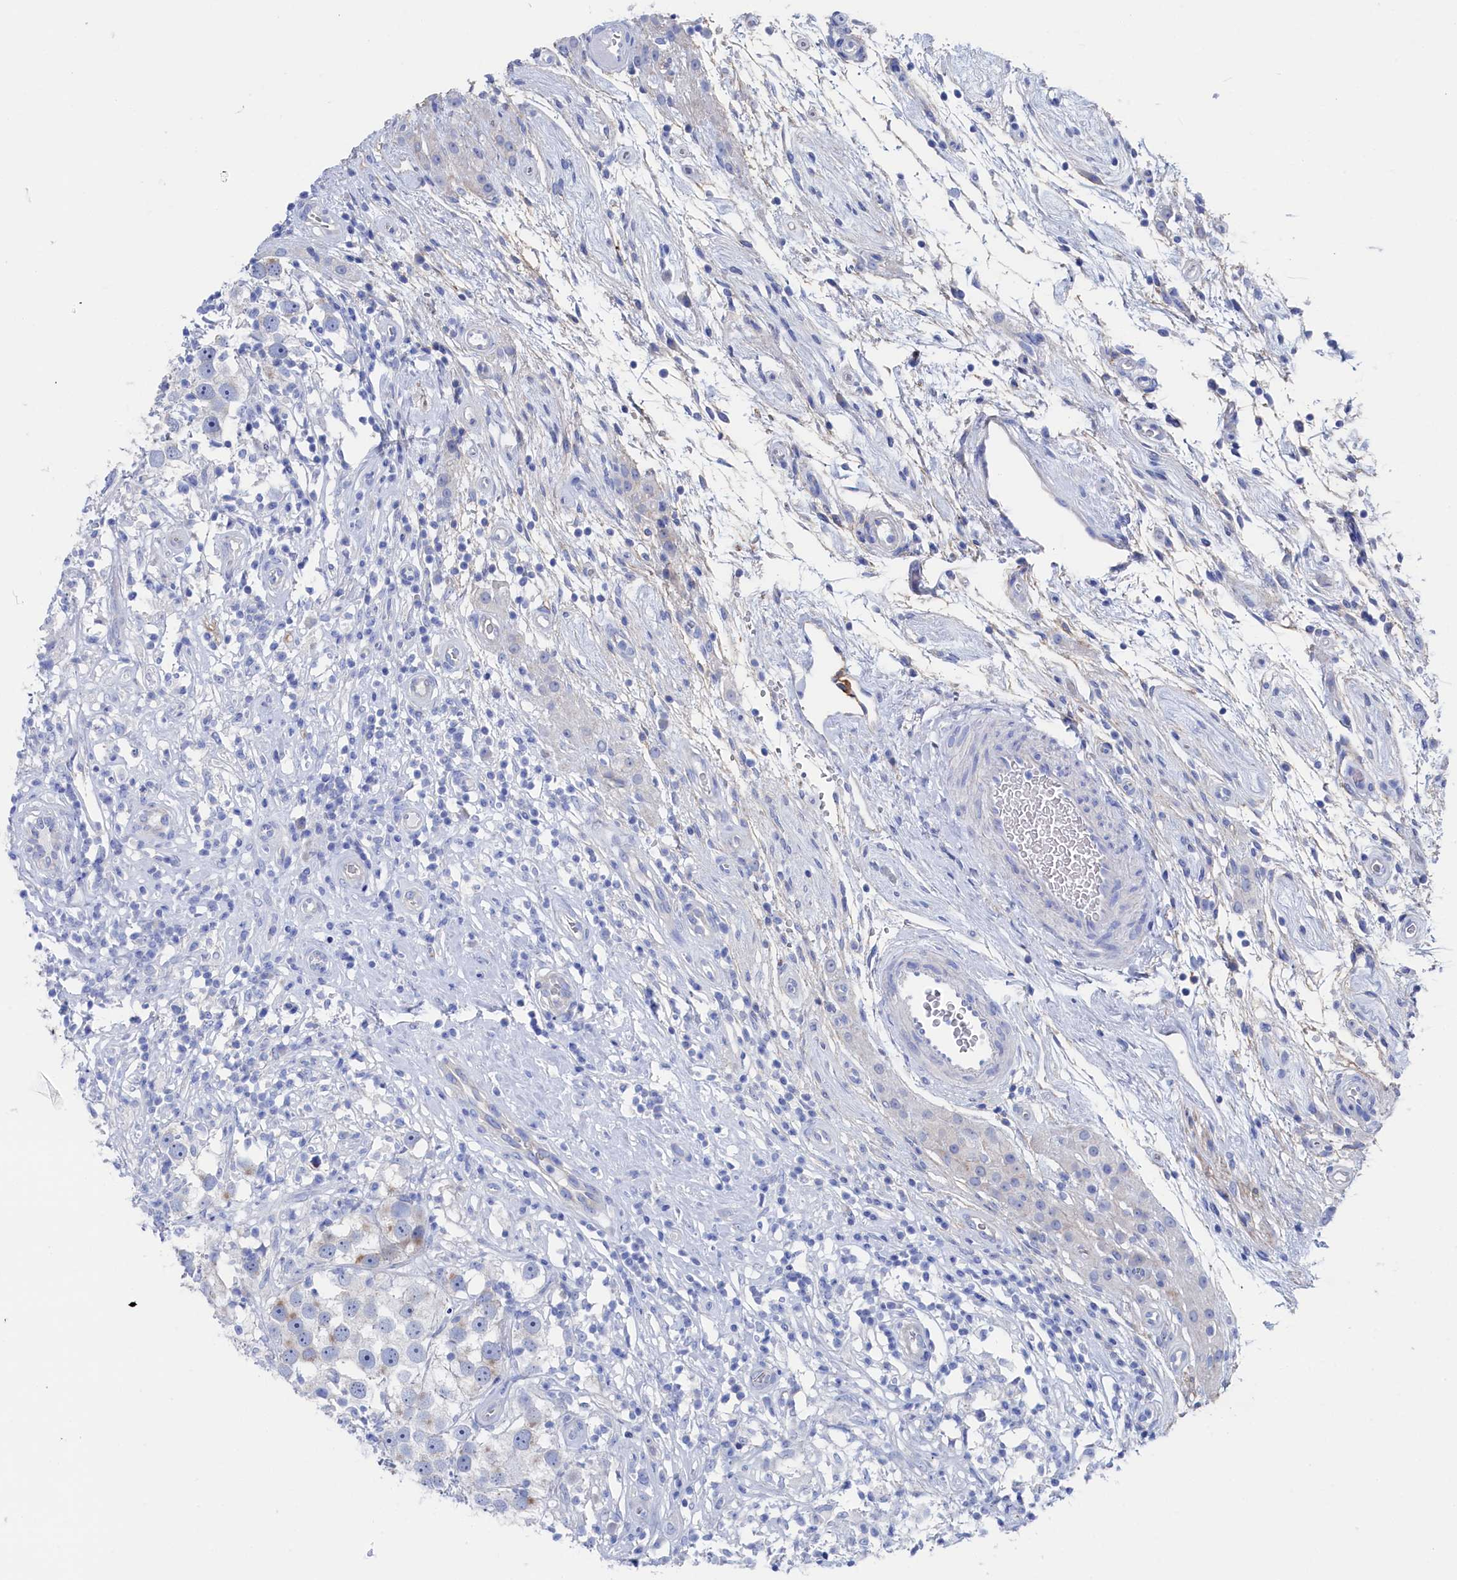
{"staining": {"intensity": "negative", "quantity": "none", "location": "none"}, "tissue": "testis cancer", "cell_type": "Tumor cells", "image_type": "cancer", "snomed": [{"axis": "morphology", "description": "Seminoma, NOS"}, {"axis": "topography", "description": "Testis"}], "caption": "DAB (3,3'-diaminobenzidine) immunohistochemical staining of seminoma (testis) displays no significant staining in tumor cells. (DAB immunohistochemistry, high magnification).", "gene": "TMOD2", "patient": {"sex": "male", "age": 49}}